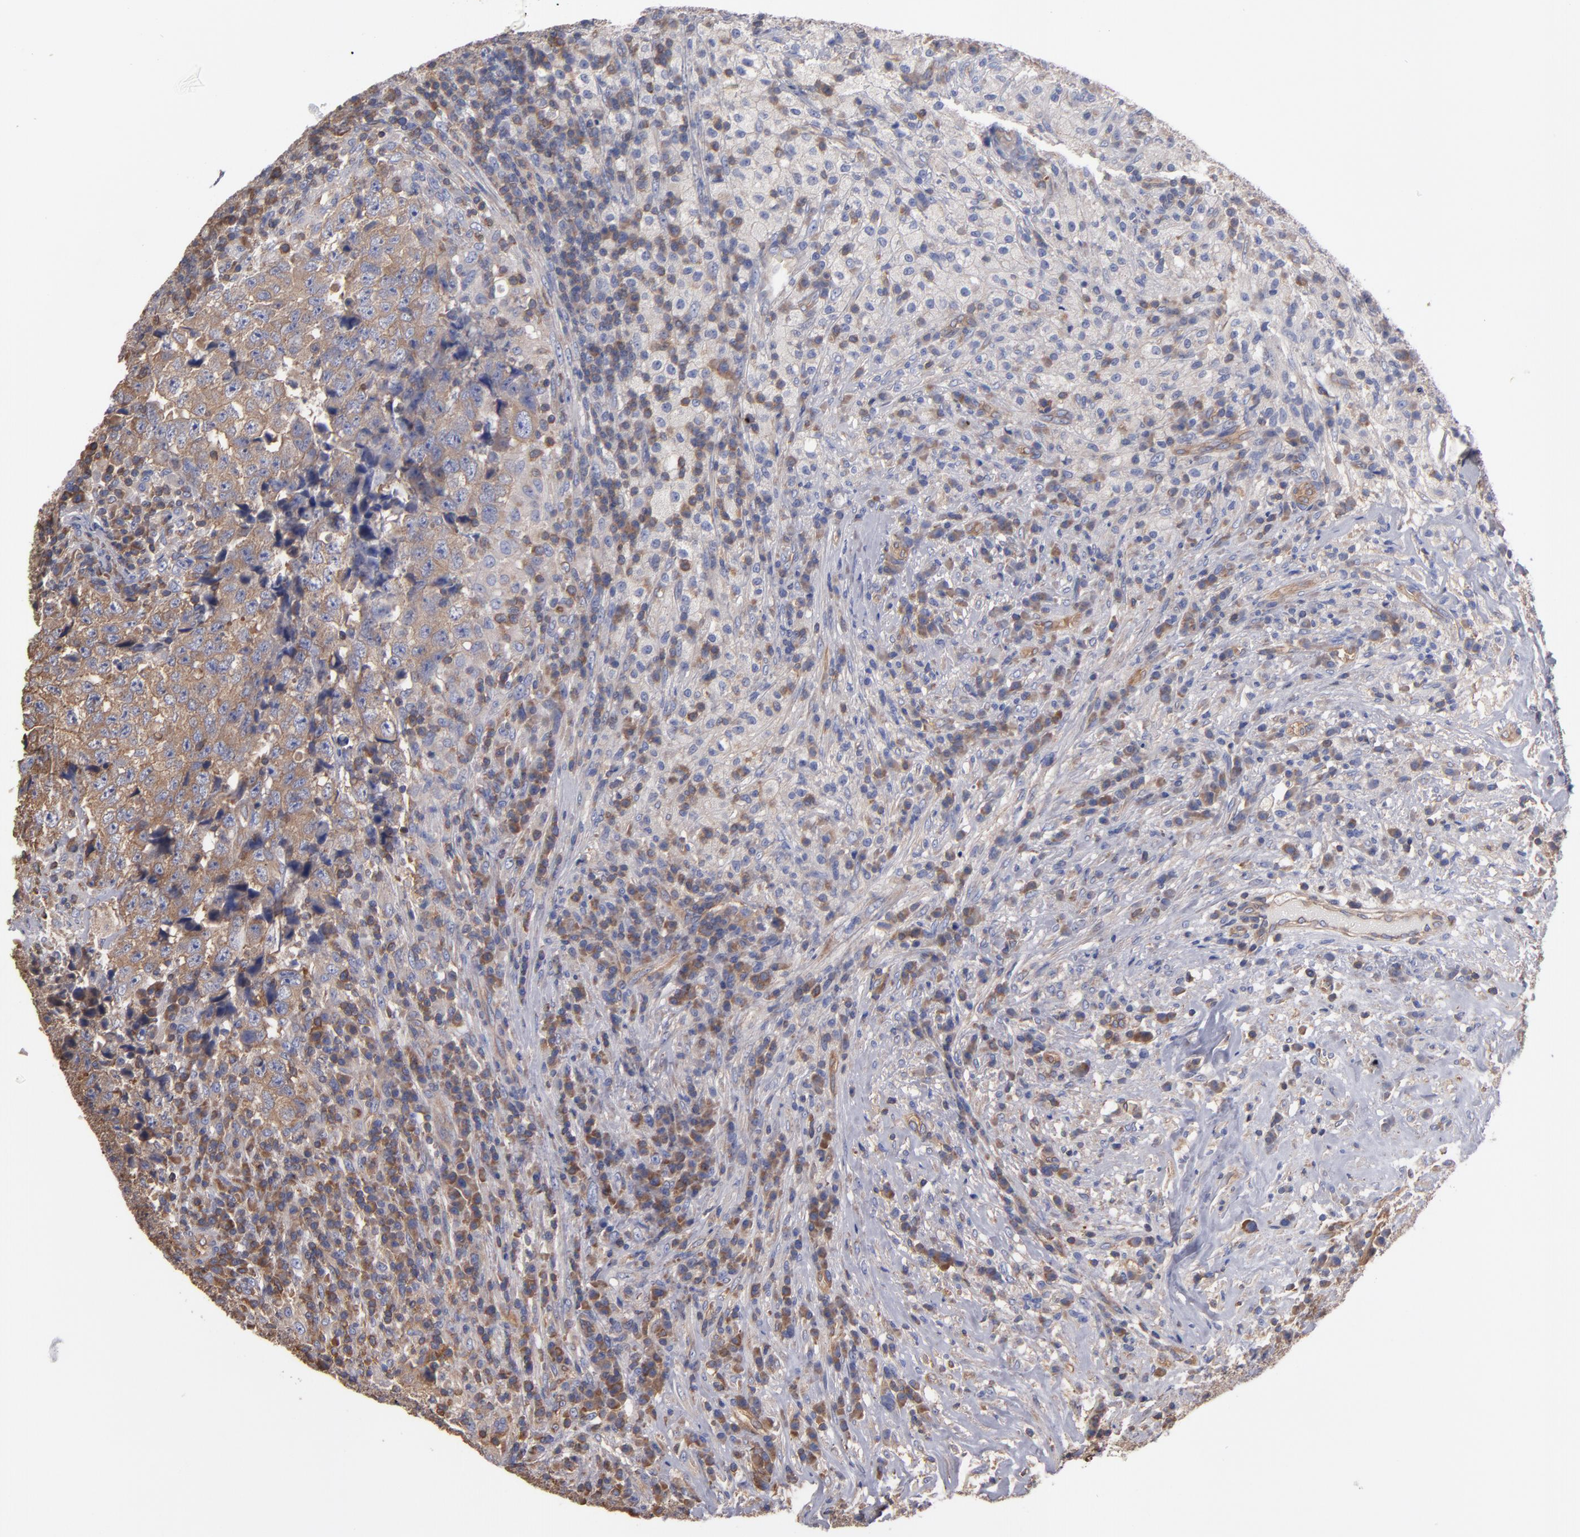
{"staining": {"intensity": "weak", "quantity": "25%-75%", "location": "cytoplasmic/membranous"}, "tissue": "testis cancer", "cell_type": "Tumor cells", "image_type": "cancer", "snomed": [{"axis": "morphology", "description": "Necrosis, NOS"}, {"axis": "morphology", "description": "Carcinoma, Embryonal, NOS"}, {"axis": "topography", "description": "Testis"}], "caption": "Testis embryonal carcinoma stained with DAB (3,3'-diaminobenzidine) immunohistochemistry (IHC) displays low levels of weak cytoplasmic/membranous positivity in approximately 25%-75% of tumor cells. (DAB IHC with brightfield microscopy, high magnification).", "gene": "ESYT2", "patient": {"sex": "male", "age": 19}}